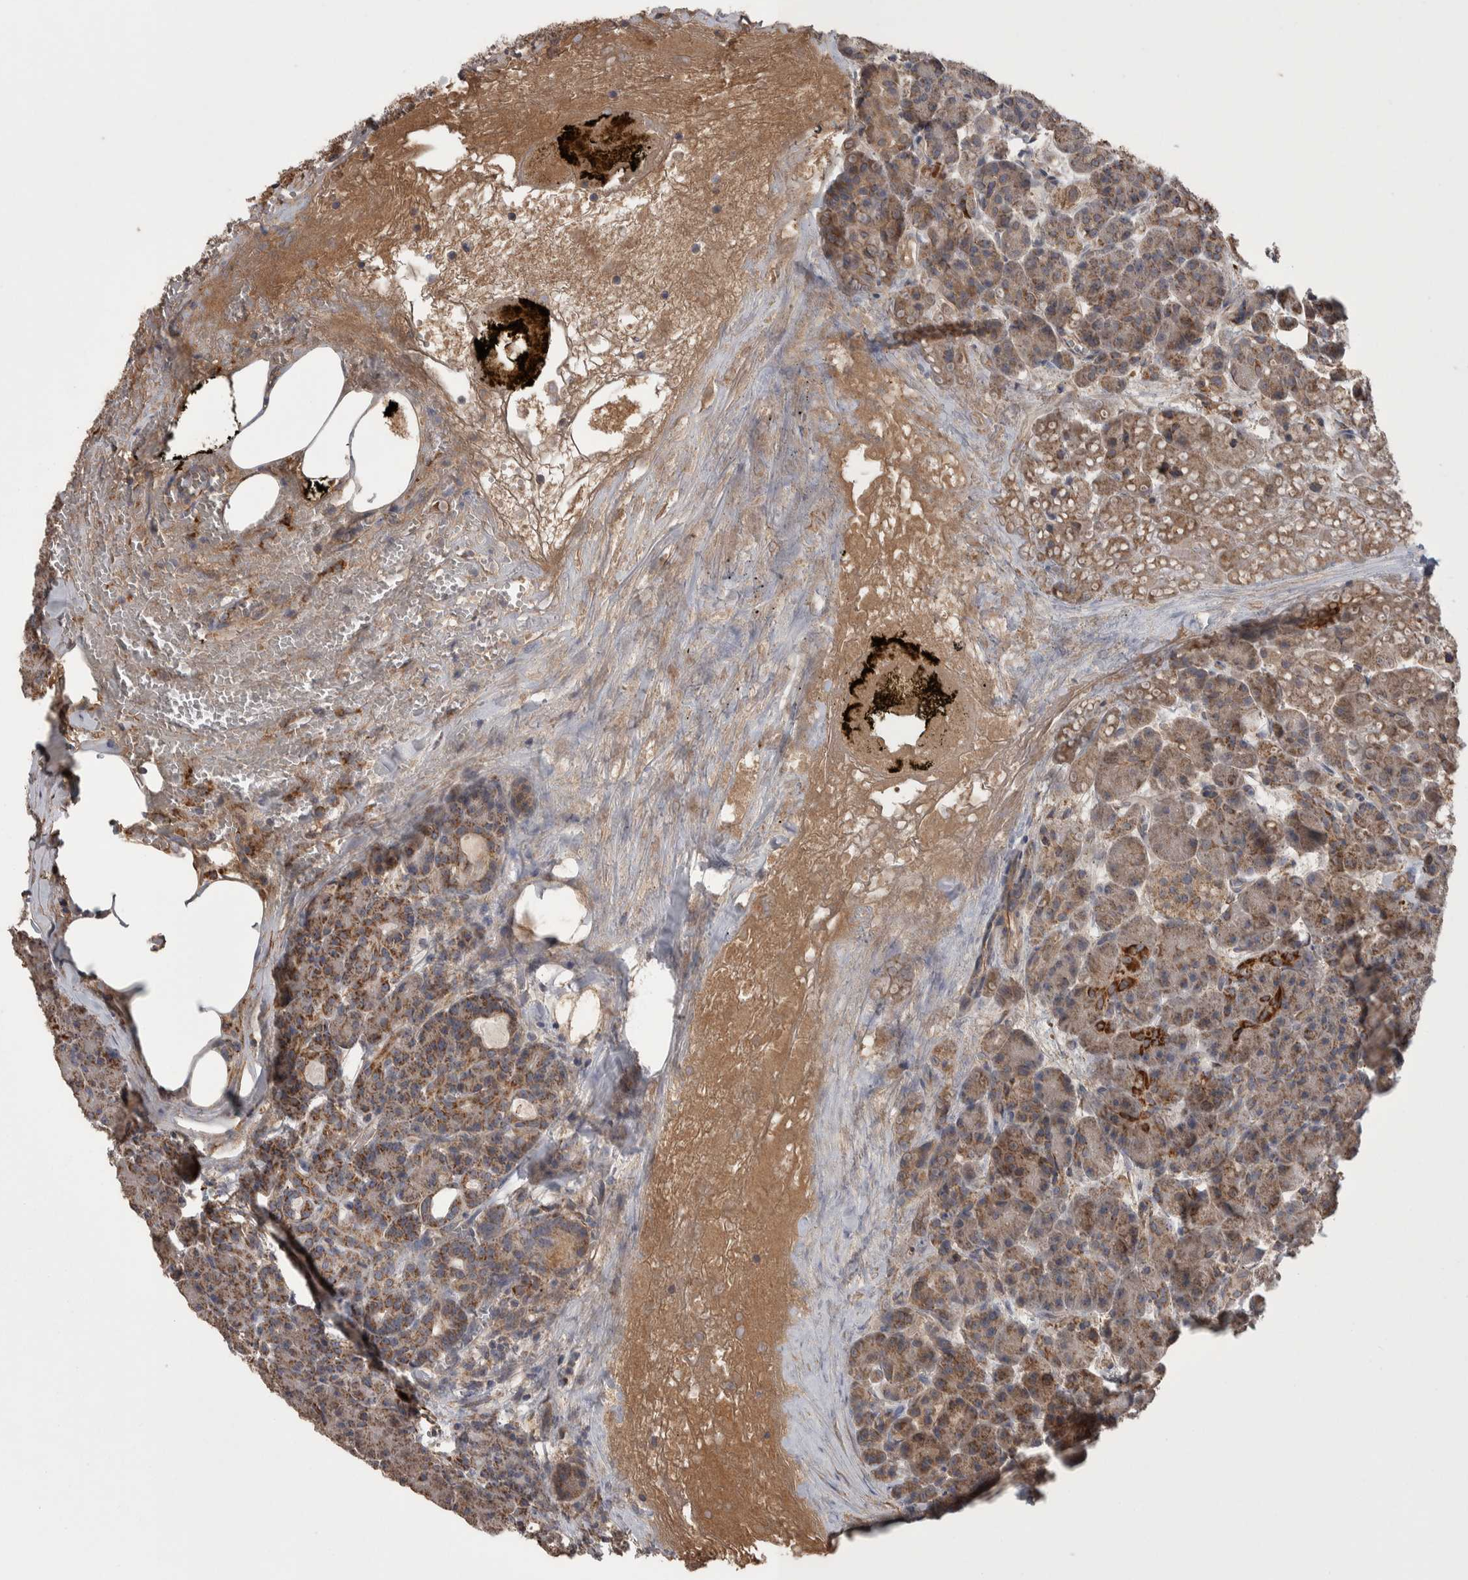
{"staining": {"intensity": "moderate", "quantity": ">75%", "location": "cytoplasmic/membranous"}, "tissue": "pancreas", "cell_type": "Exocrine glandular cells", "image_type": "normal", "snomed": [{"axis": "morphology", "description": "Normal tissue, NOS"}, {"axis": "topography", "description": "Pancreas"}], "caption": "Moderate cytoplasmic/membranous protein positivity is seen in approximately >75% of exocrine glandular cells in pancreas.", "gene": "SCO1", "patient": {"sex": "male", "age": 63}}